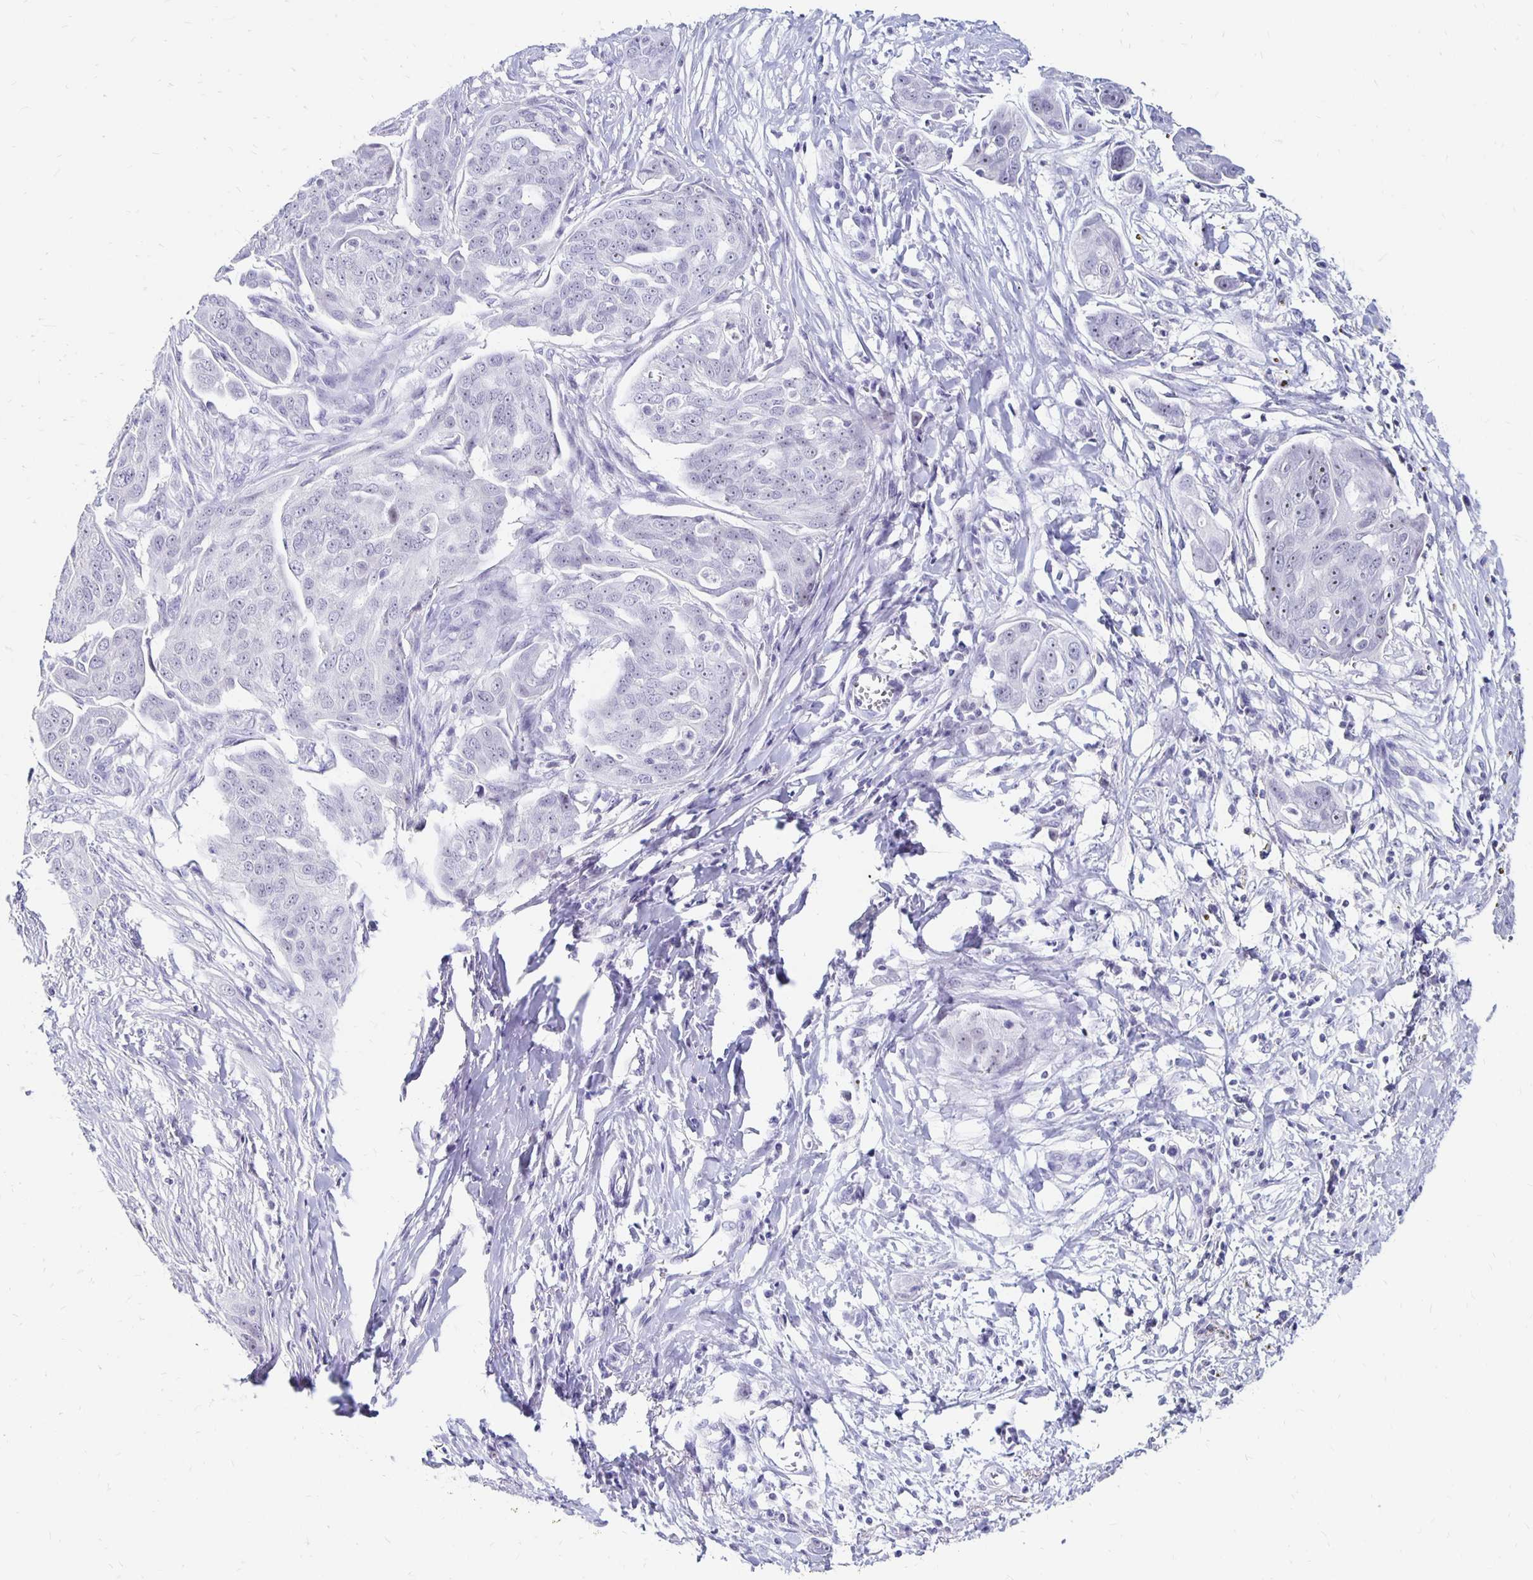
{"staining": {"intensity": "negative", "quantity": "none", "location": "none"}, "tissue": "ovarian cancer", "cell_type": "Tumor cells", "image_type": "cancer", "snomed": [{"axis": "morphology", "description": "Carcinoma, endometroid"}, {"axis": "topography", "description": "Ovary"}], "caption": "This is an immunohistochemistry (IHC) image of human ovarian cancer (endometroid carcinoma). There is no expression in tumor cells.", "gene": "SYT2", "patient": {"sex": "female", "age": 70}}